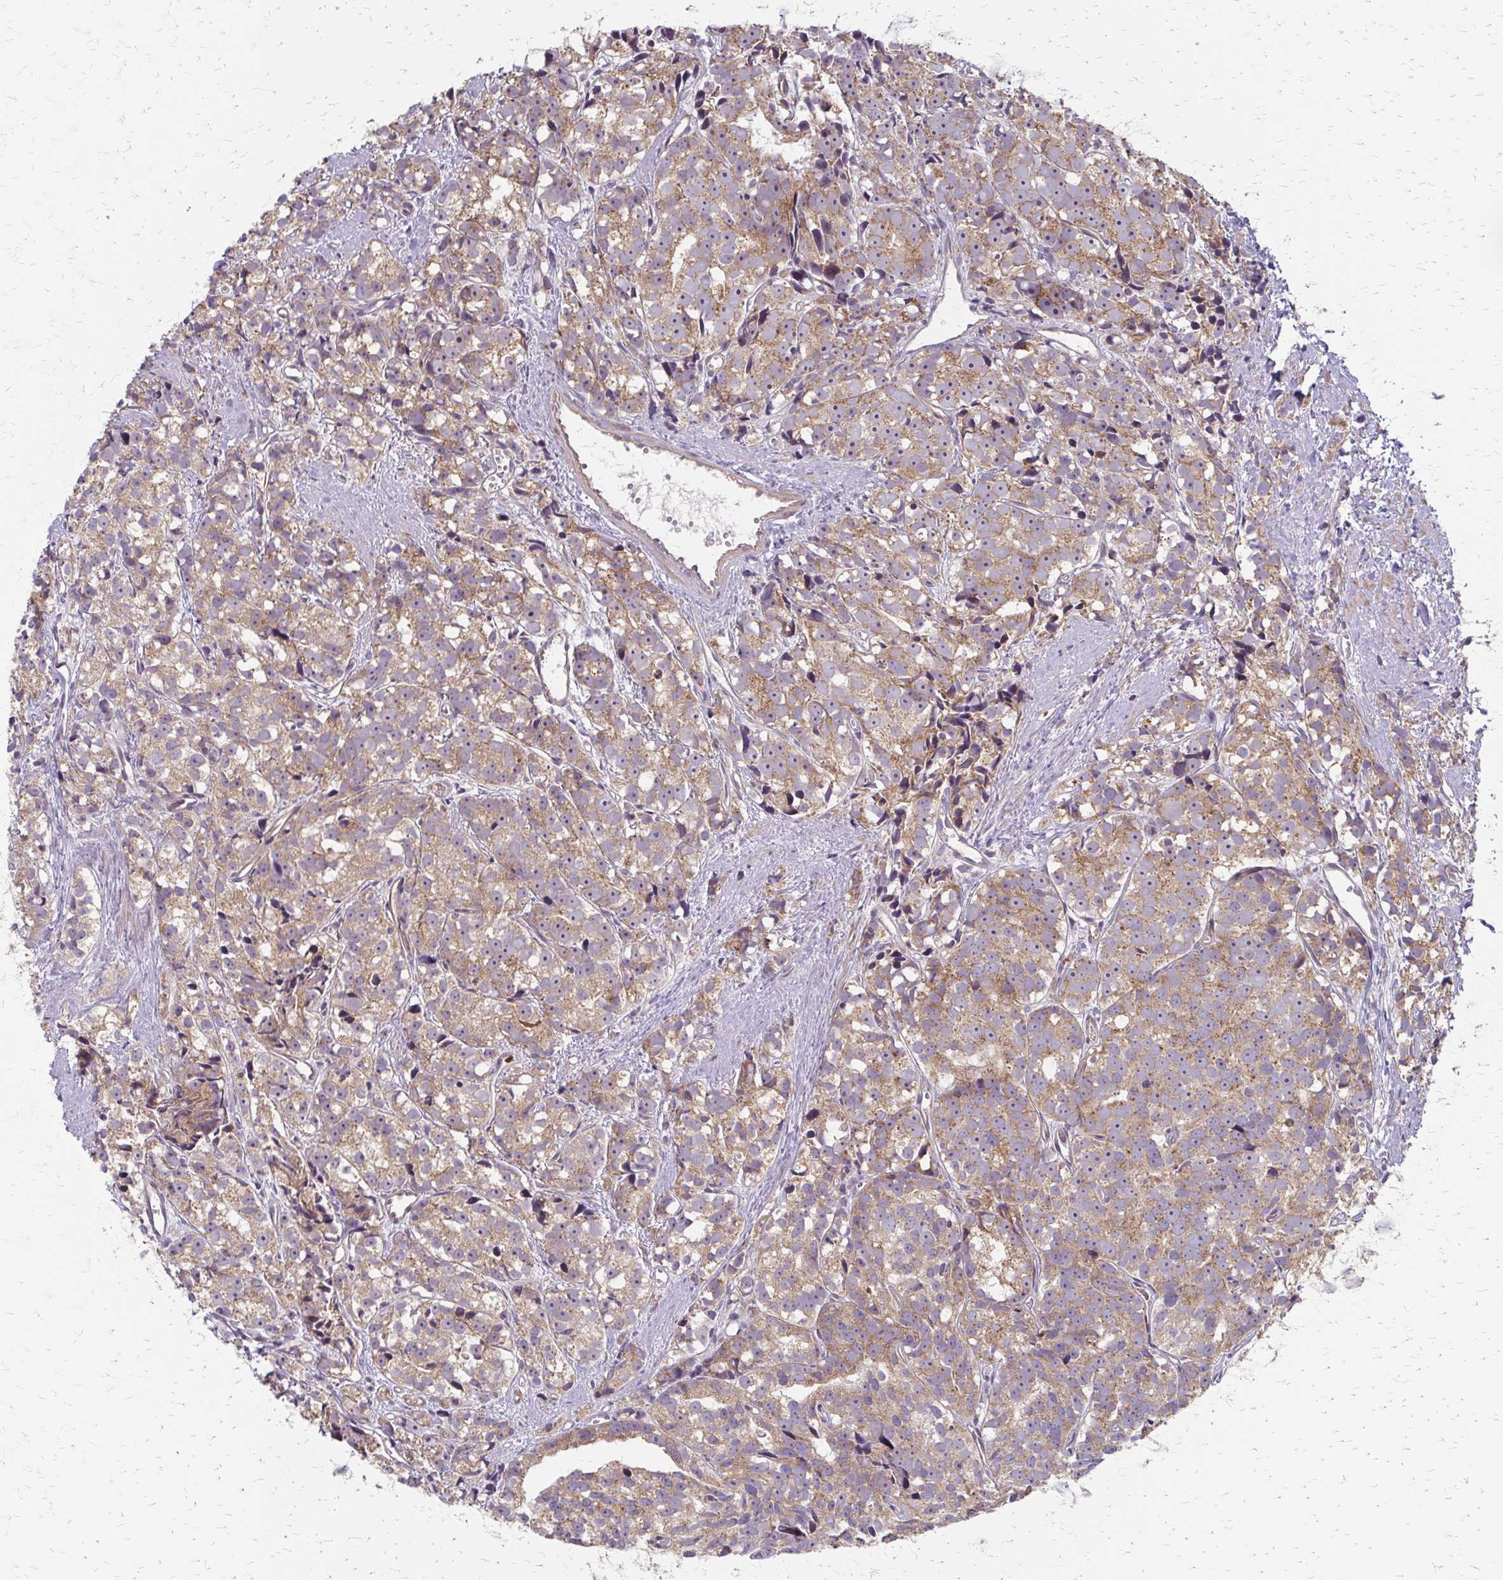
{"staining": {"intensity": "moderate", "quantity": ">75%", "location": "cytoplasmic/membranous"}, "tissue": "prostate cancer", "cell_type": "Tumor cells", "image_type": "cancer", "snomed": [{"axis": "morphology", "description": "Adenocarcinoma, High grade"}, {"axis": "topography", "description": "Prostate"}], "caption": "Prostate cancer (high-grade adenocarcinoma) stained with DAB immunohistochemistry shows medium levels of moderate cytoplasmic/membranous positivity in approximately >75% of tumor cells.", "gene": "ZNF383", "patient": {"sex": "male", "age": 77}}